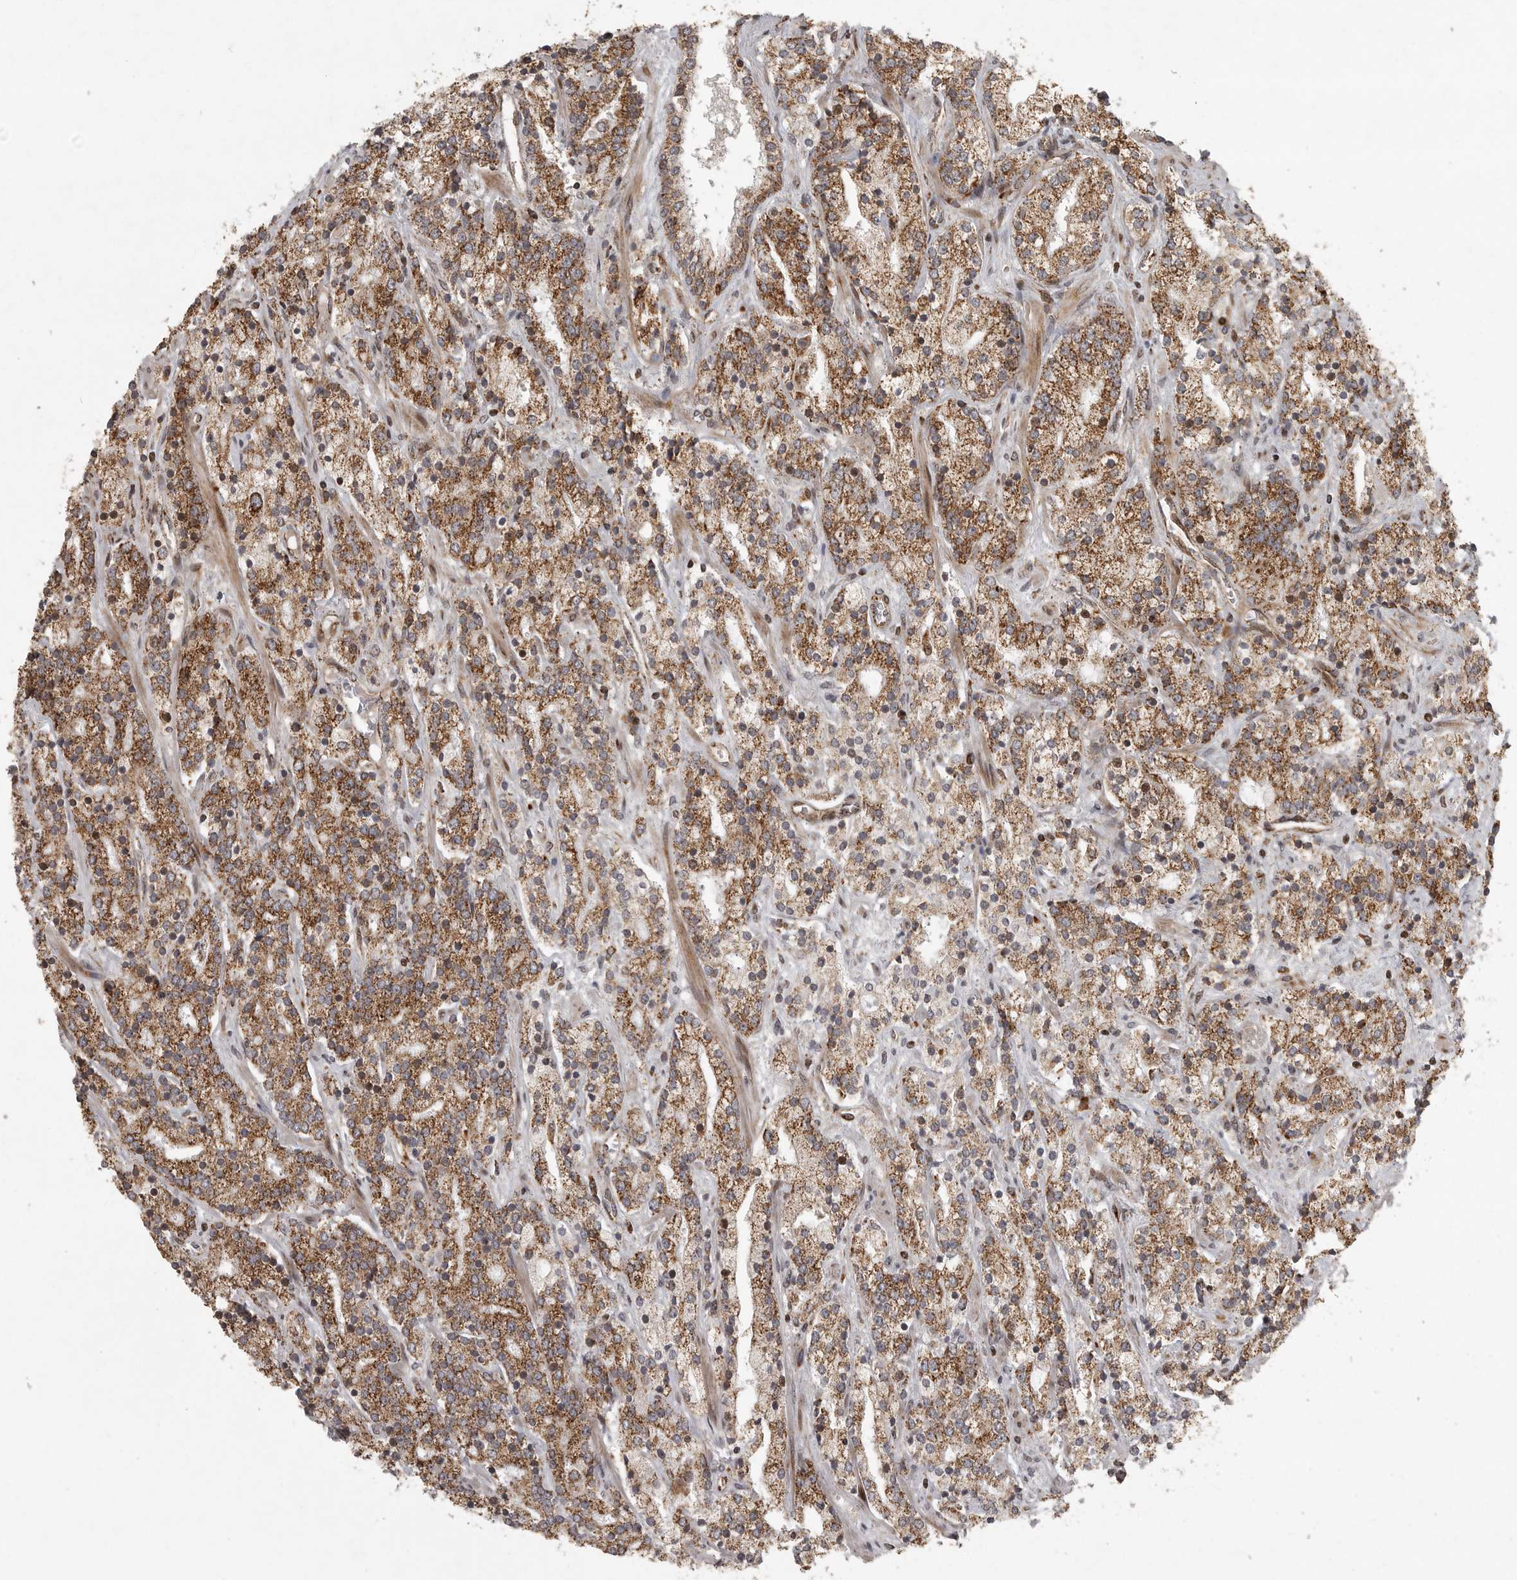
{"staining": {"intensity": "strong", "quantity": ">75%", "location": "cytoplasmic/membranous"}, "tissue": "prostate cancer", "cell_type": "Tumor cells", "image_type": "cancer", "snomed": [{"axis": "morphology", "description": "Adenocarcinoma, High grade"}, {"axis": "topography", "description": "Prostate"}], "caption": "This photomicrograph reveals IHC staining of human prostate cancer, with high strong cytoplasmic/membranous expression in approximately >75% of tumor cells.", "gene": "NARS2", "patient": {"sex": "male", "age": 71}}